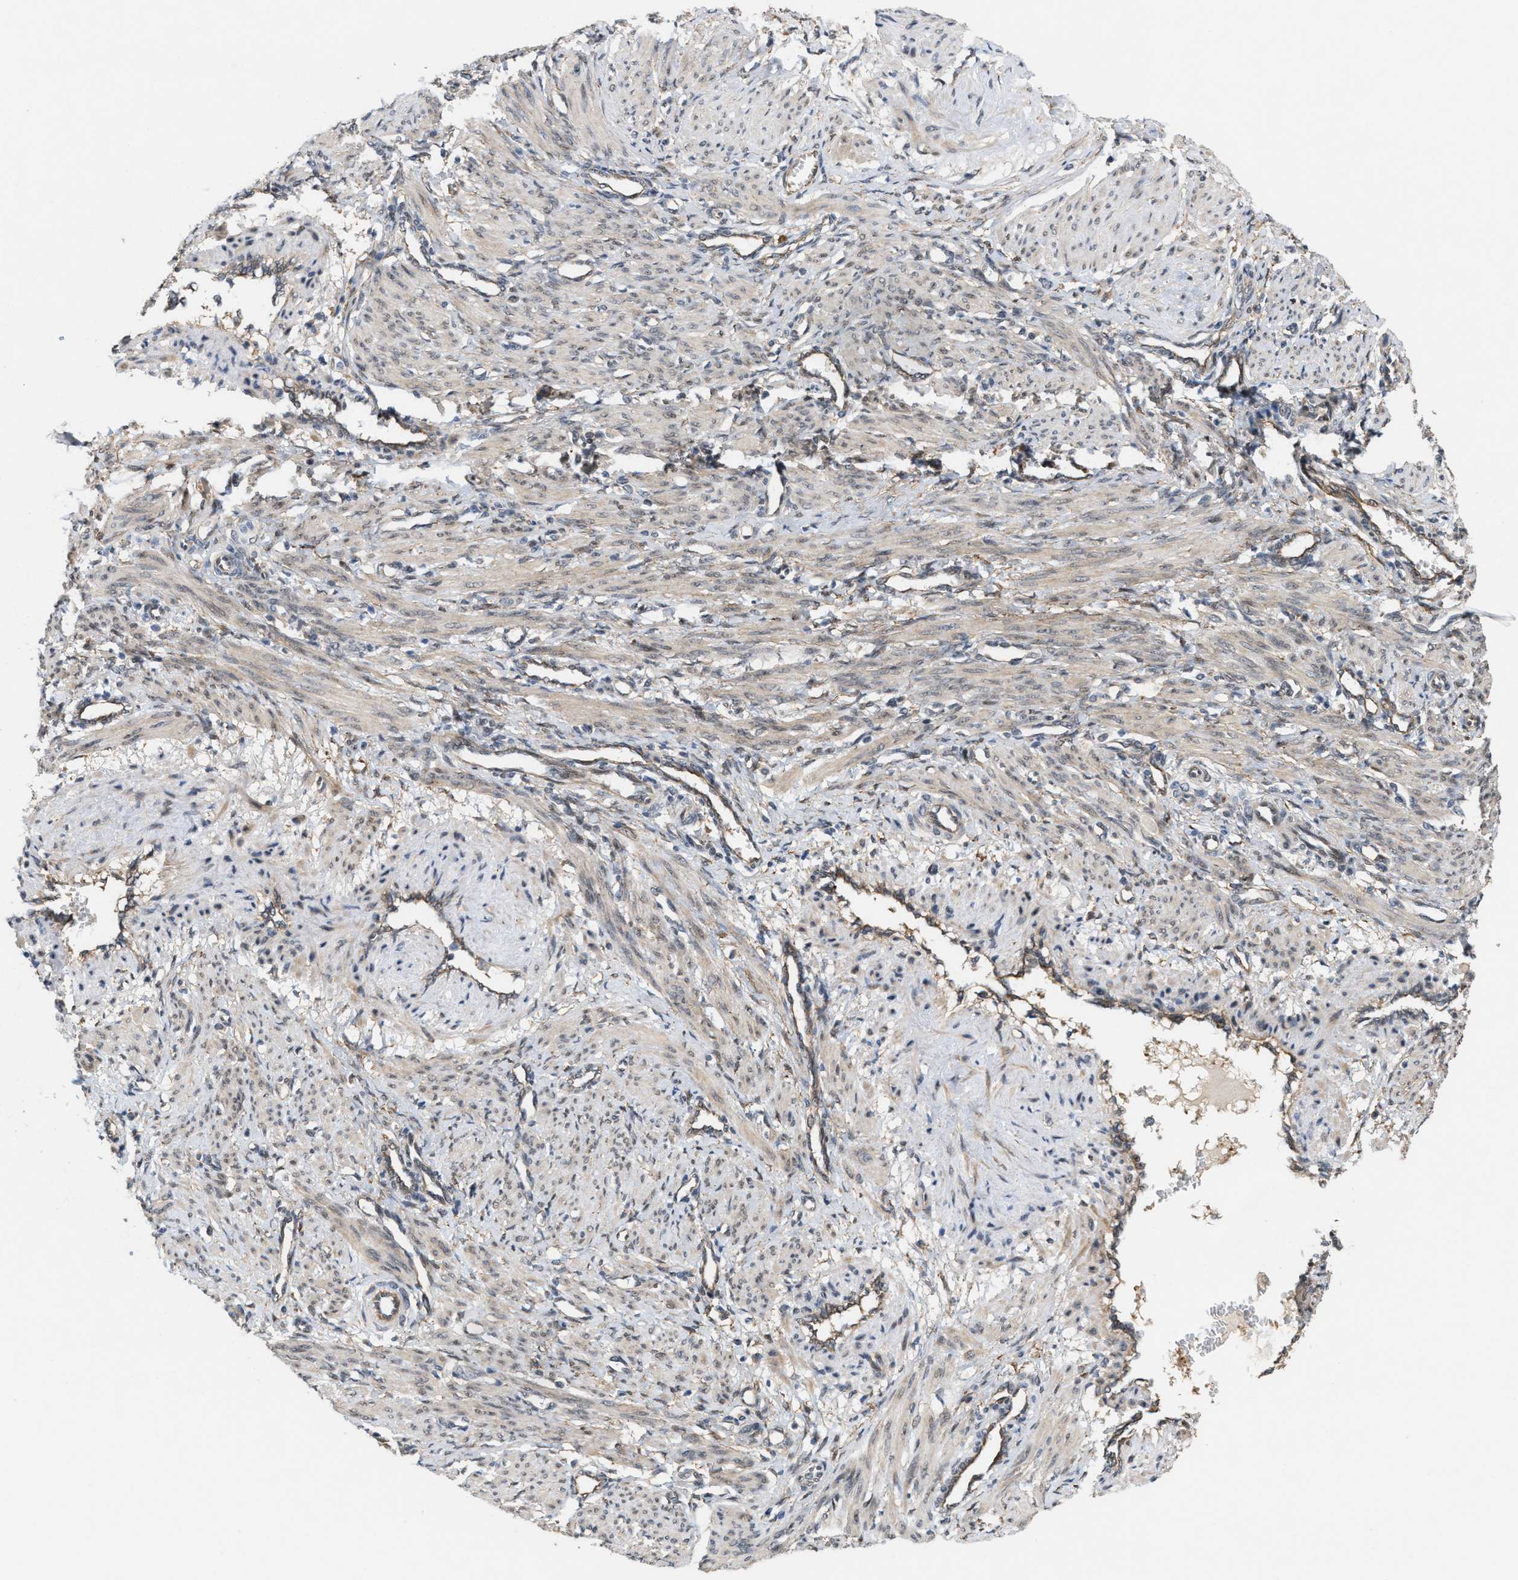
{"staining": {"intensity": "weak", "quantity": ">75%", "location": "cytoplasmic/membranous"}, "tissue": "smooth muscle", "cell_type": "Smooth muscle cells", "image_type": "normal", "snomed": [{"axis": "morphology", "description": "Normal tissue, NOS"}, {"axis": "topography", "description": "Endometrium"}], "caption": "Unremarkable smooth muscle demonstrates weak cytoplasmic/membranous staining in approximately >75% of smooth muscle cells, visualized by immunohistochemistry.", "gene": "MFSD6", "patient": {"sex": "female", "age": 33}}